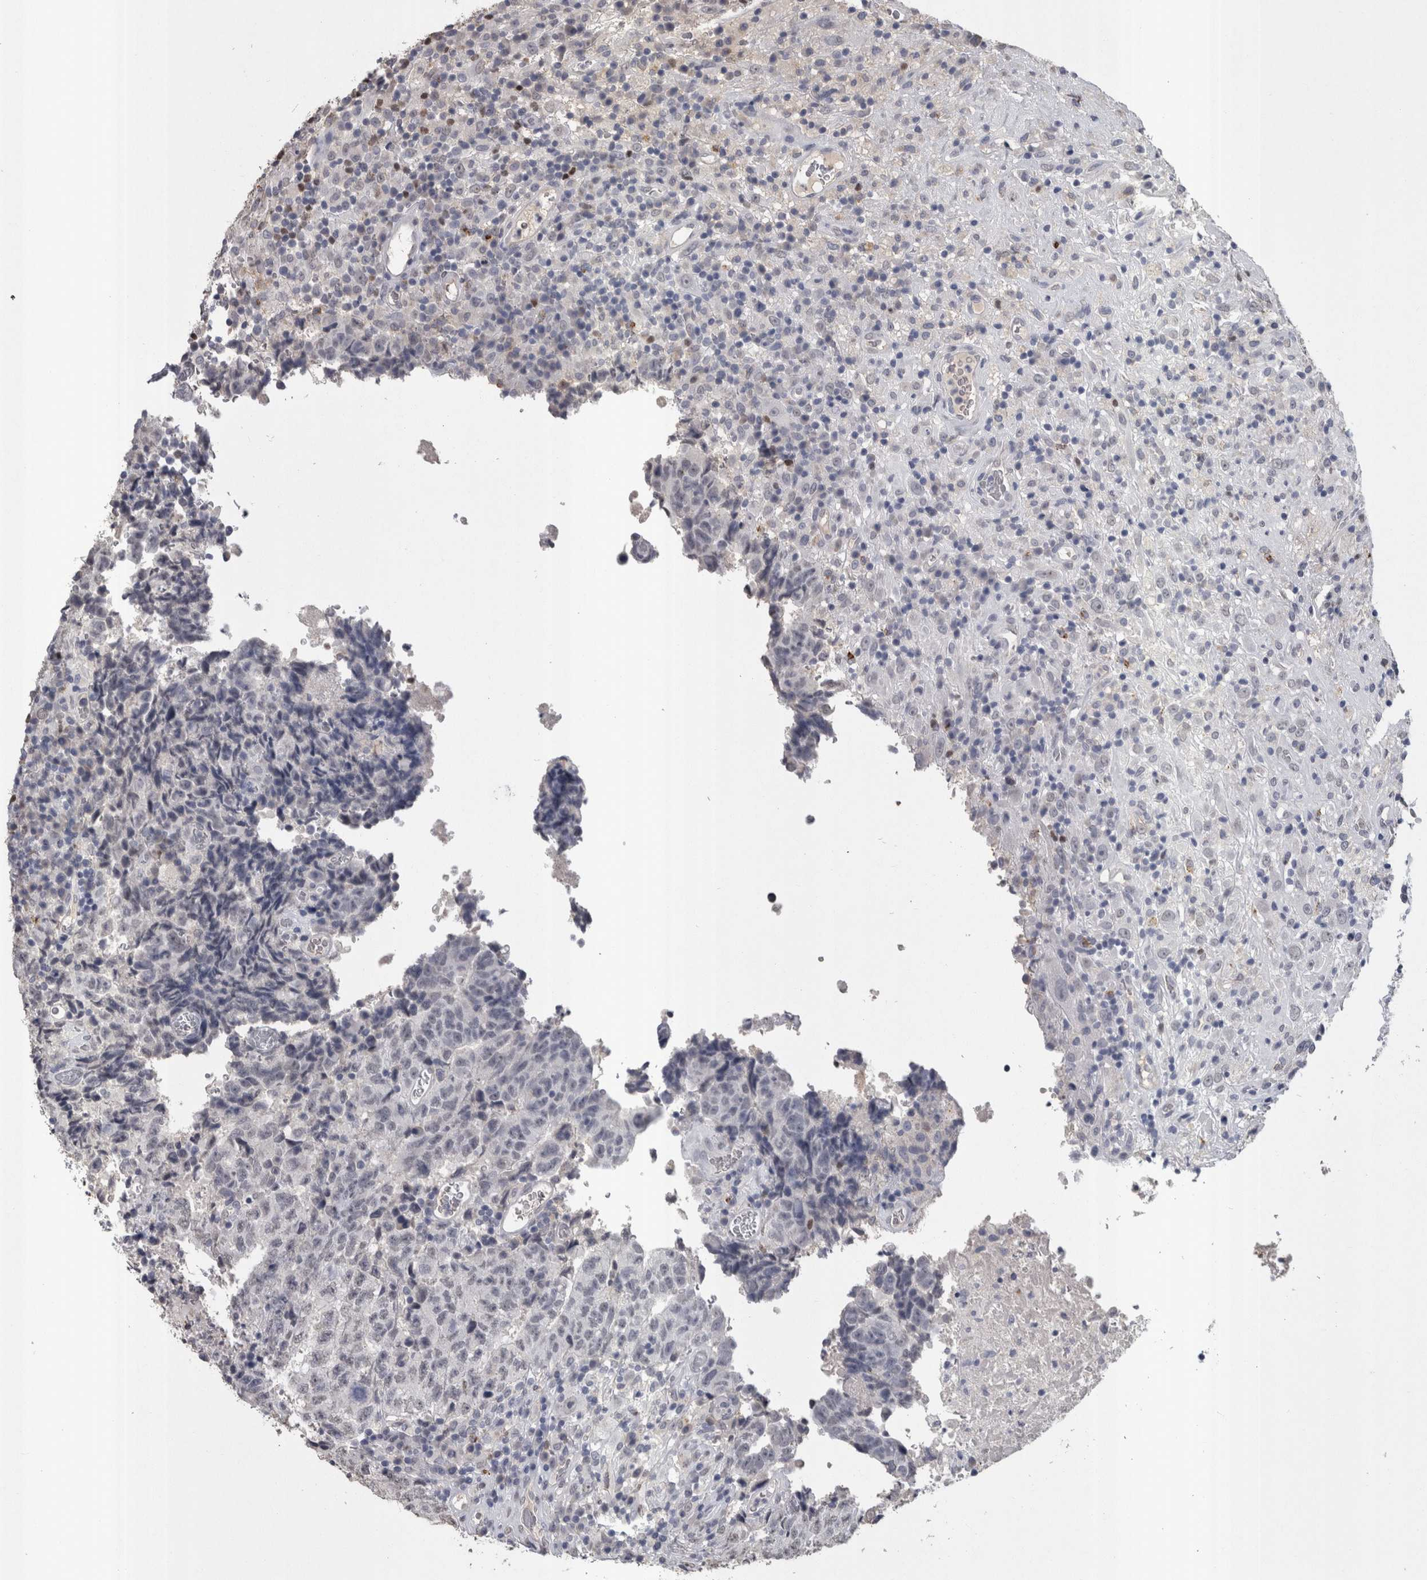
{"staining": {"intensity": "negative", "quantity": "none", "location": "none"}, "tissue": "testis cancer", "cell_type": "Tumor cells", "image_type": "cancer", "snomed": [{"axis": "morphology", "description": "Necrosis, NOS"}, {"axis": "morphology", "description": "Carcinoma, Embryonal, NOS"}, {"axis": "topography", "description": "Testis"}], "caption": "This histopathology image is of embryonal carcinoma (testis) stained with immunohistochemistry to label a protein in brown with the nuclei are counter-stained blue. There is no positivity in tumor cells.", "gene": "PAX5", "patient": {"sex": "male", "age": 19}}